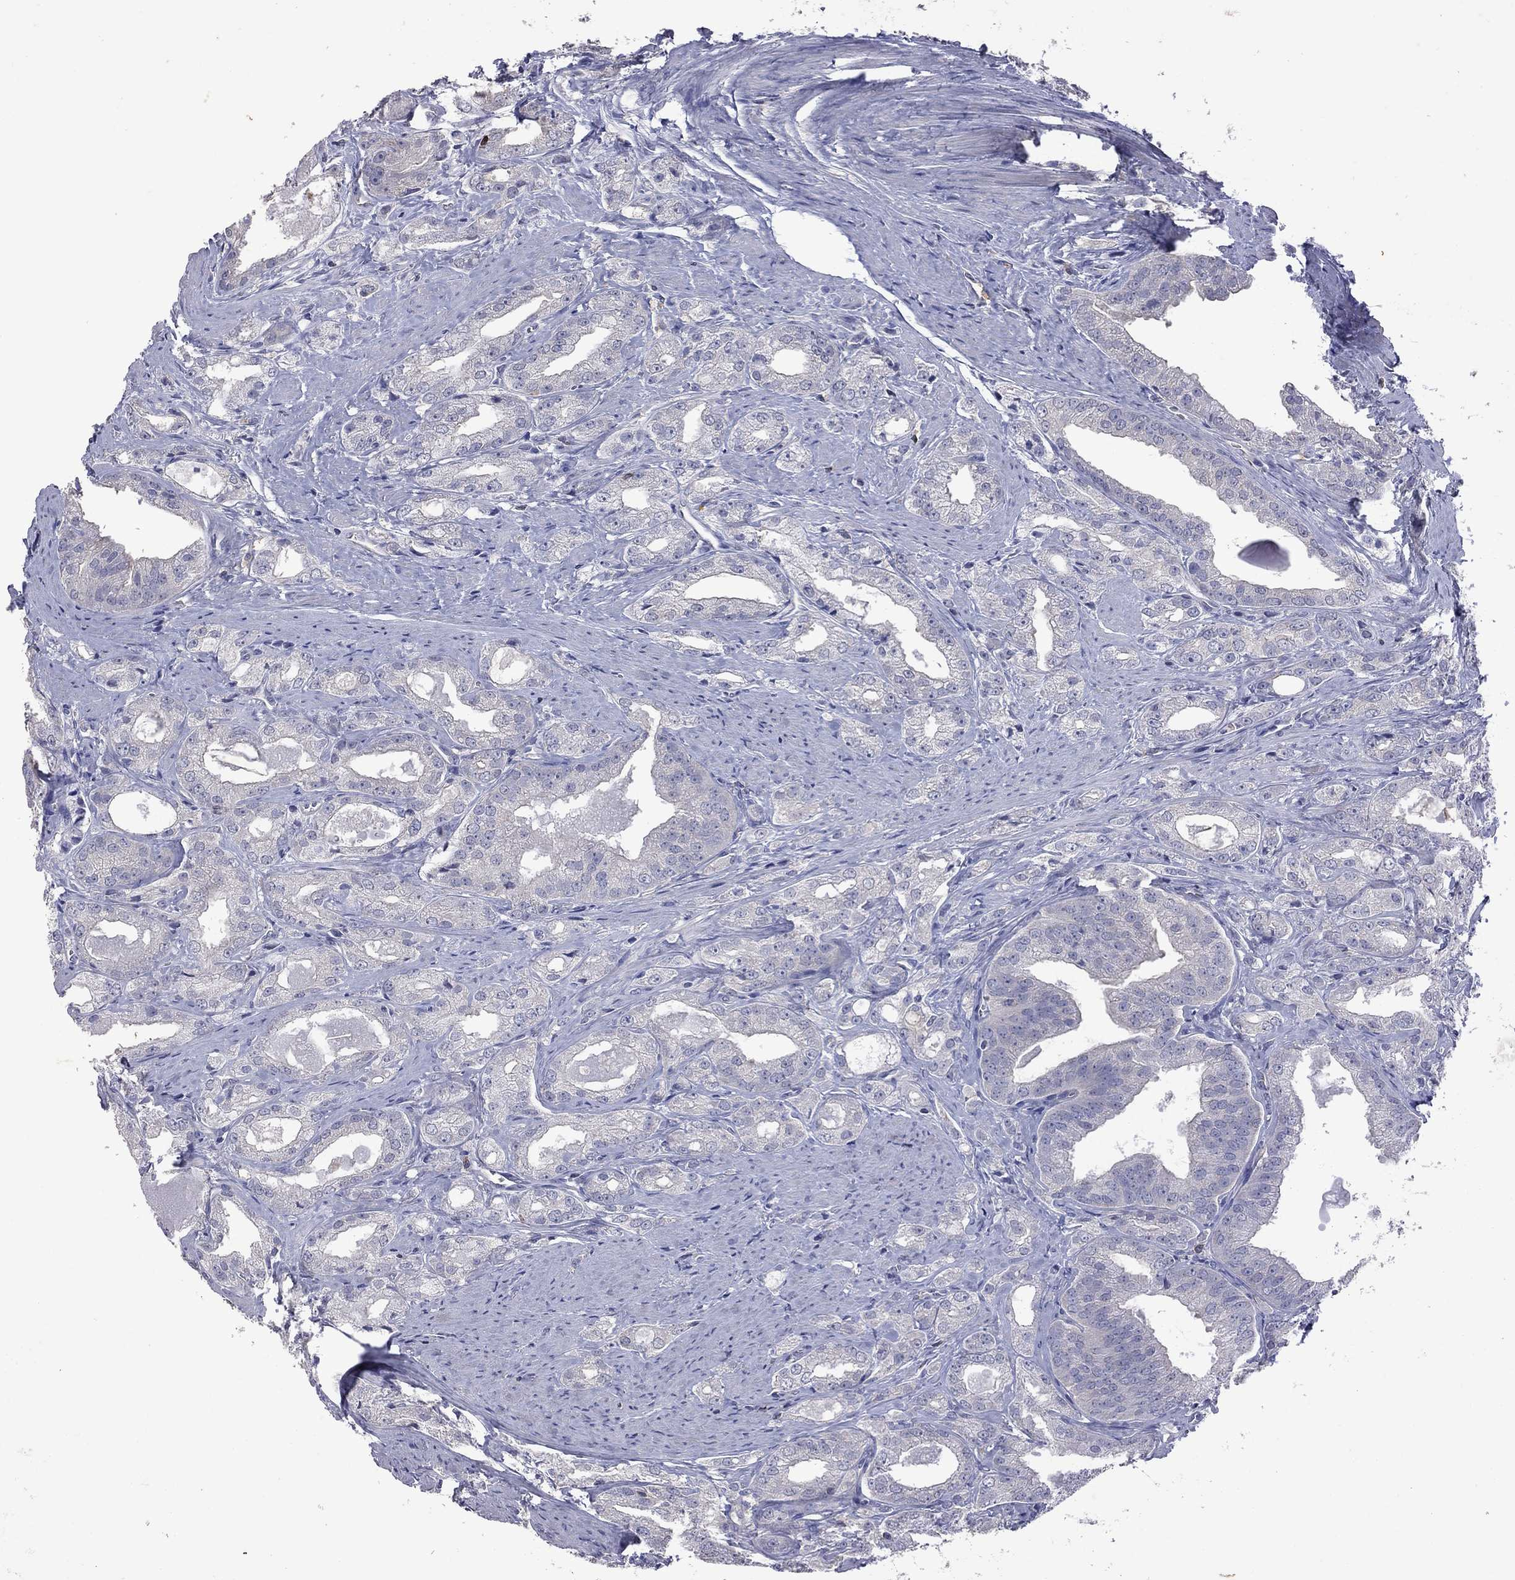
{"staining": {"intensity": "negative", "quantity": "none", "location": "none"}, "tissue": "prostate cancer", "cell_type": "Tumor cells", "image_type": "cancer", "snomed": [{"axis": "morphology", "description": "Adenocarcinoma, NOS"}, {"axis": "morphology", "description": "Adenocarcinoma, High grade"}, {"axis": "topography", "description": "Prostate"}], "caption": "A high-resolution micrograph shows immunohistochemistry staining of prostate cancer (high-grade adenocarcinoma), which exhibits no significant positivity in tumor cells.", "gene": "IPCEF1", "patient": {"sex": "male", "age": 70}}